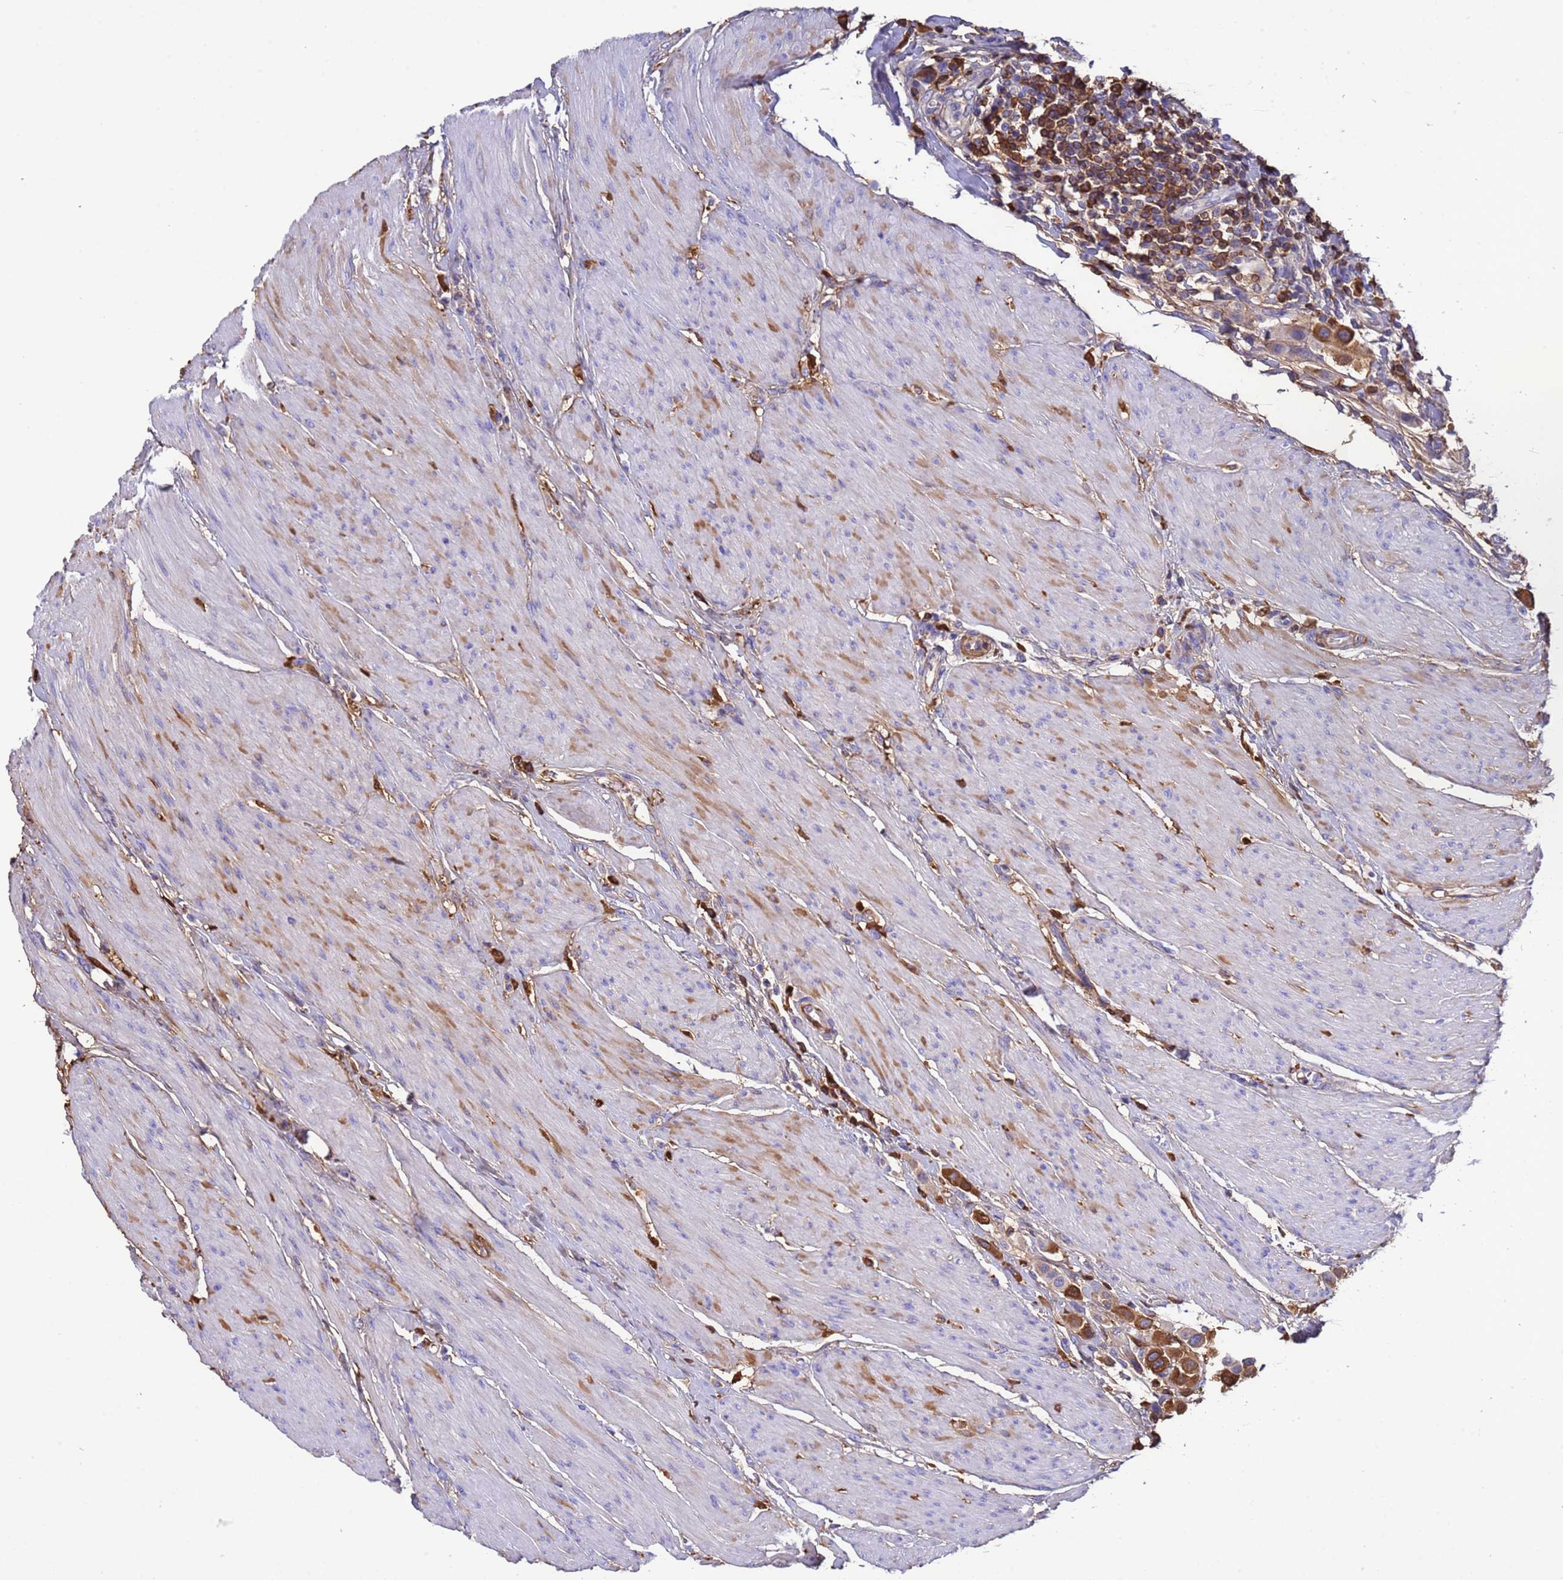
{"staining": {"intensity": "strong", "quantity": ">75%", "location": "cytoplasmic/membranous"}, "tissue": "urothelial cancer", "cell_type": "Tumor cells", "image_type": "cancer", "snomed": [{"axis": "morphology", "description": "Urothelial carcinoma, High grade"}, {"axis": "topography", "description": "Urinary bladder"}], "caption": "This is a micrograph of immunohistochemistry staining of urothelial carcinoma (high-grade), which shows strong positivity in the cytoplasmic/membranous of tumor cells.", "gene": "H1-7", "patient": {"sex": "male", "age": 50}}